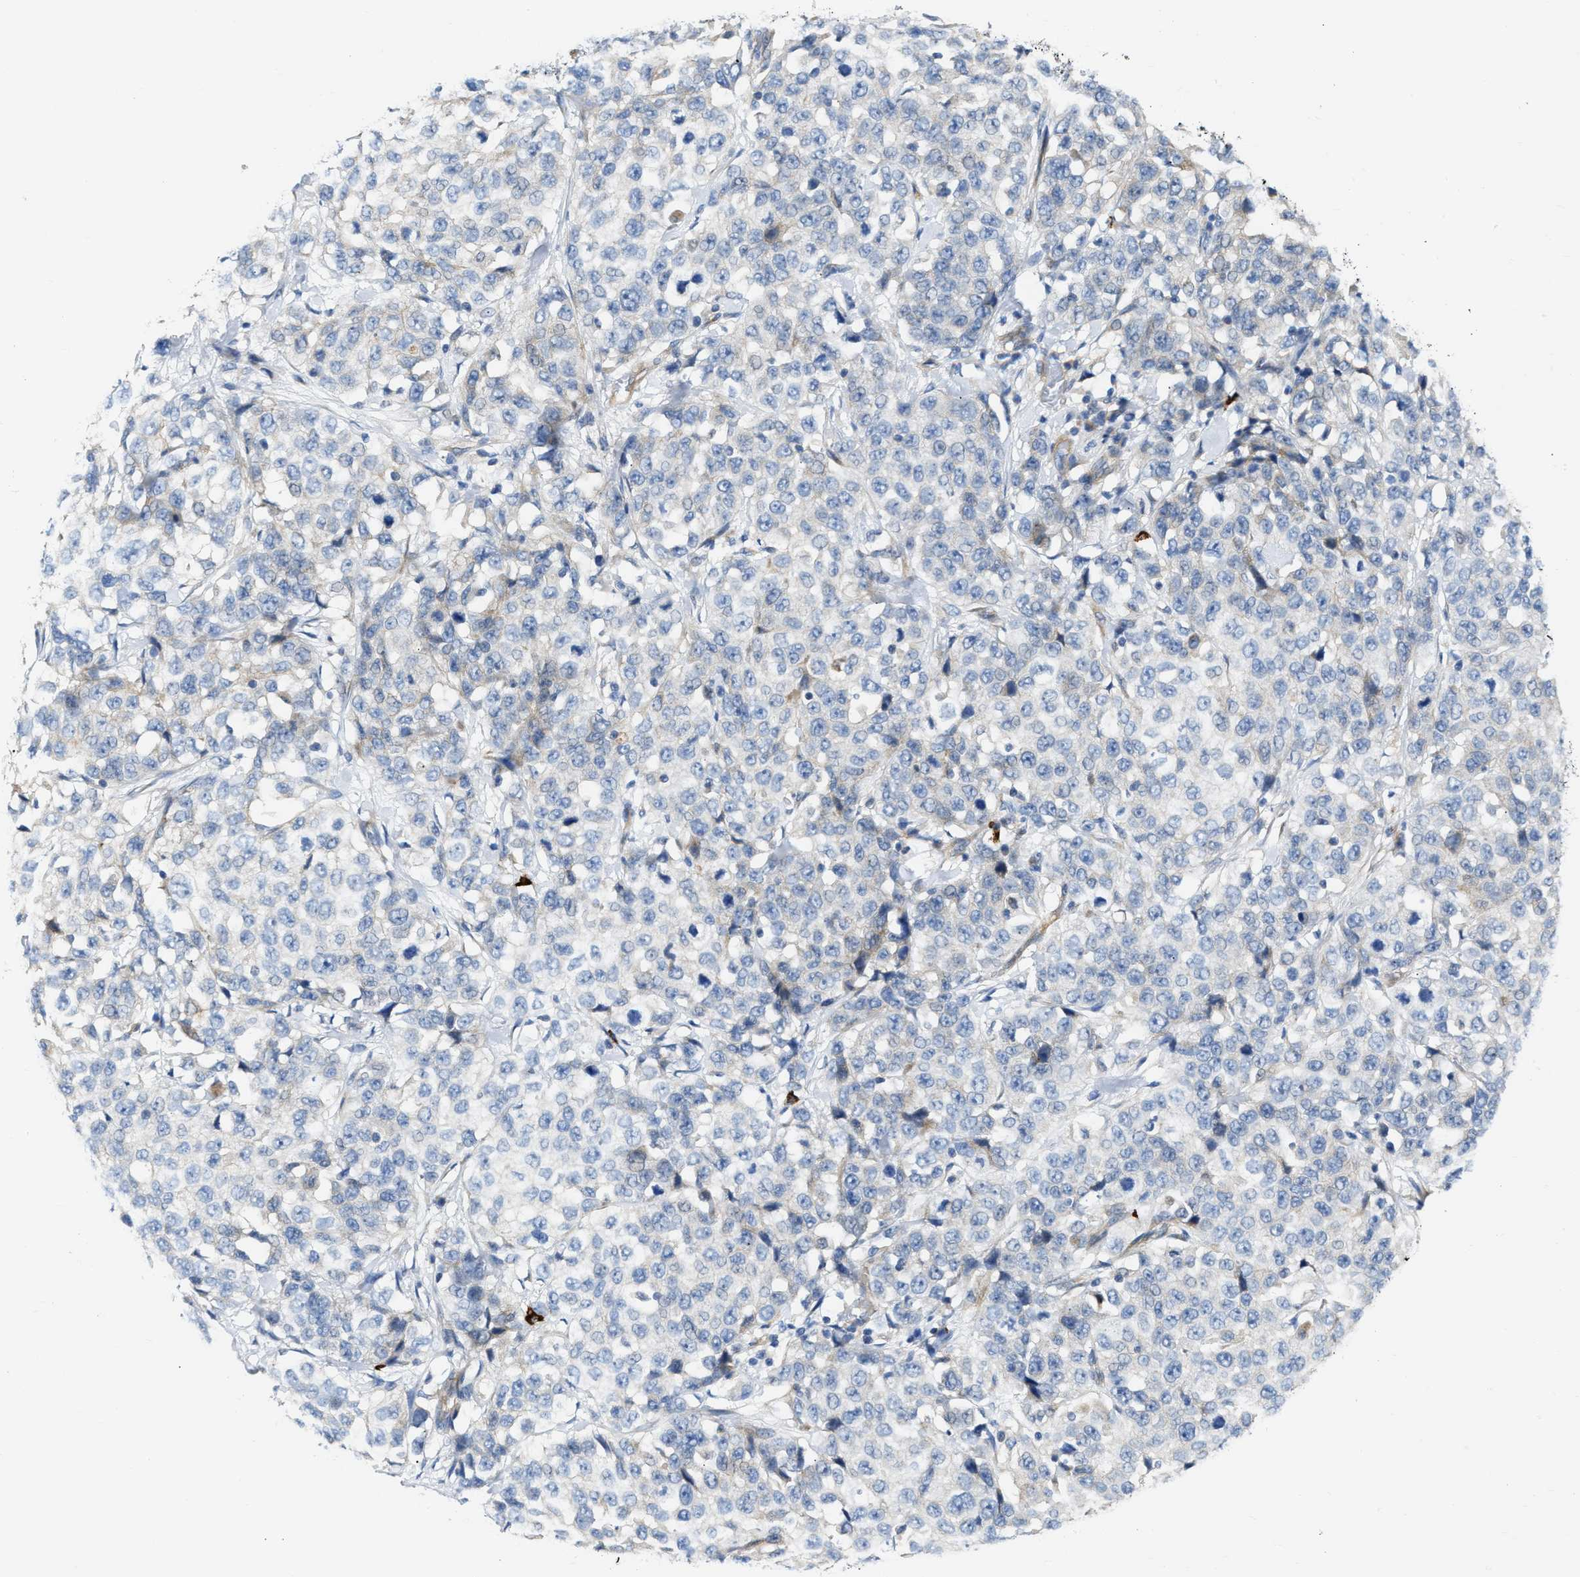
{"staining": {"intensity": "negative", "quantity": "none", "location": "none"}, "tissue": "stomach cancer", "cell_type": "Tumor cells", "image_type": "cancer", "snomed": [{"axis": "morphology", "description": "Normal tissue, NOS"}, {"axis": "morphology", "description": "Adenocarcinoma, NOS"}, {"axis": "topography", "description": "Stomach"}], "caption": "Tumor cells are negative for protein expression in human stomach cancer.", "gene": "FHL1", "patient": {"sex": "male", "age": 48}}